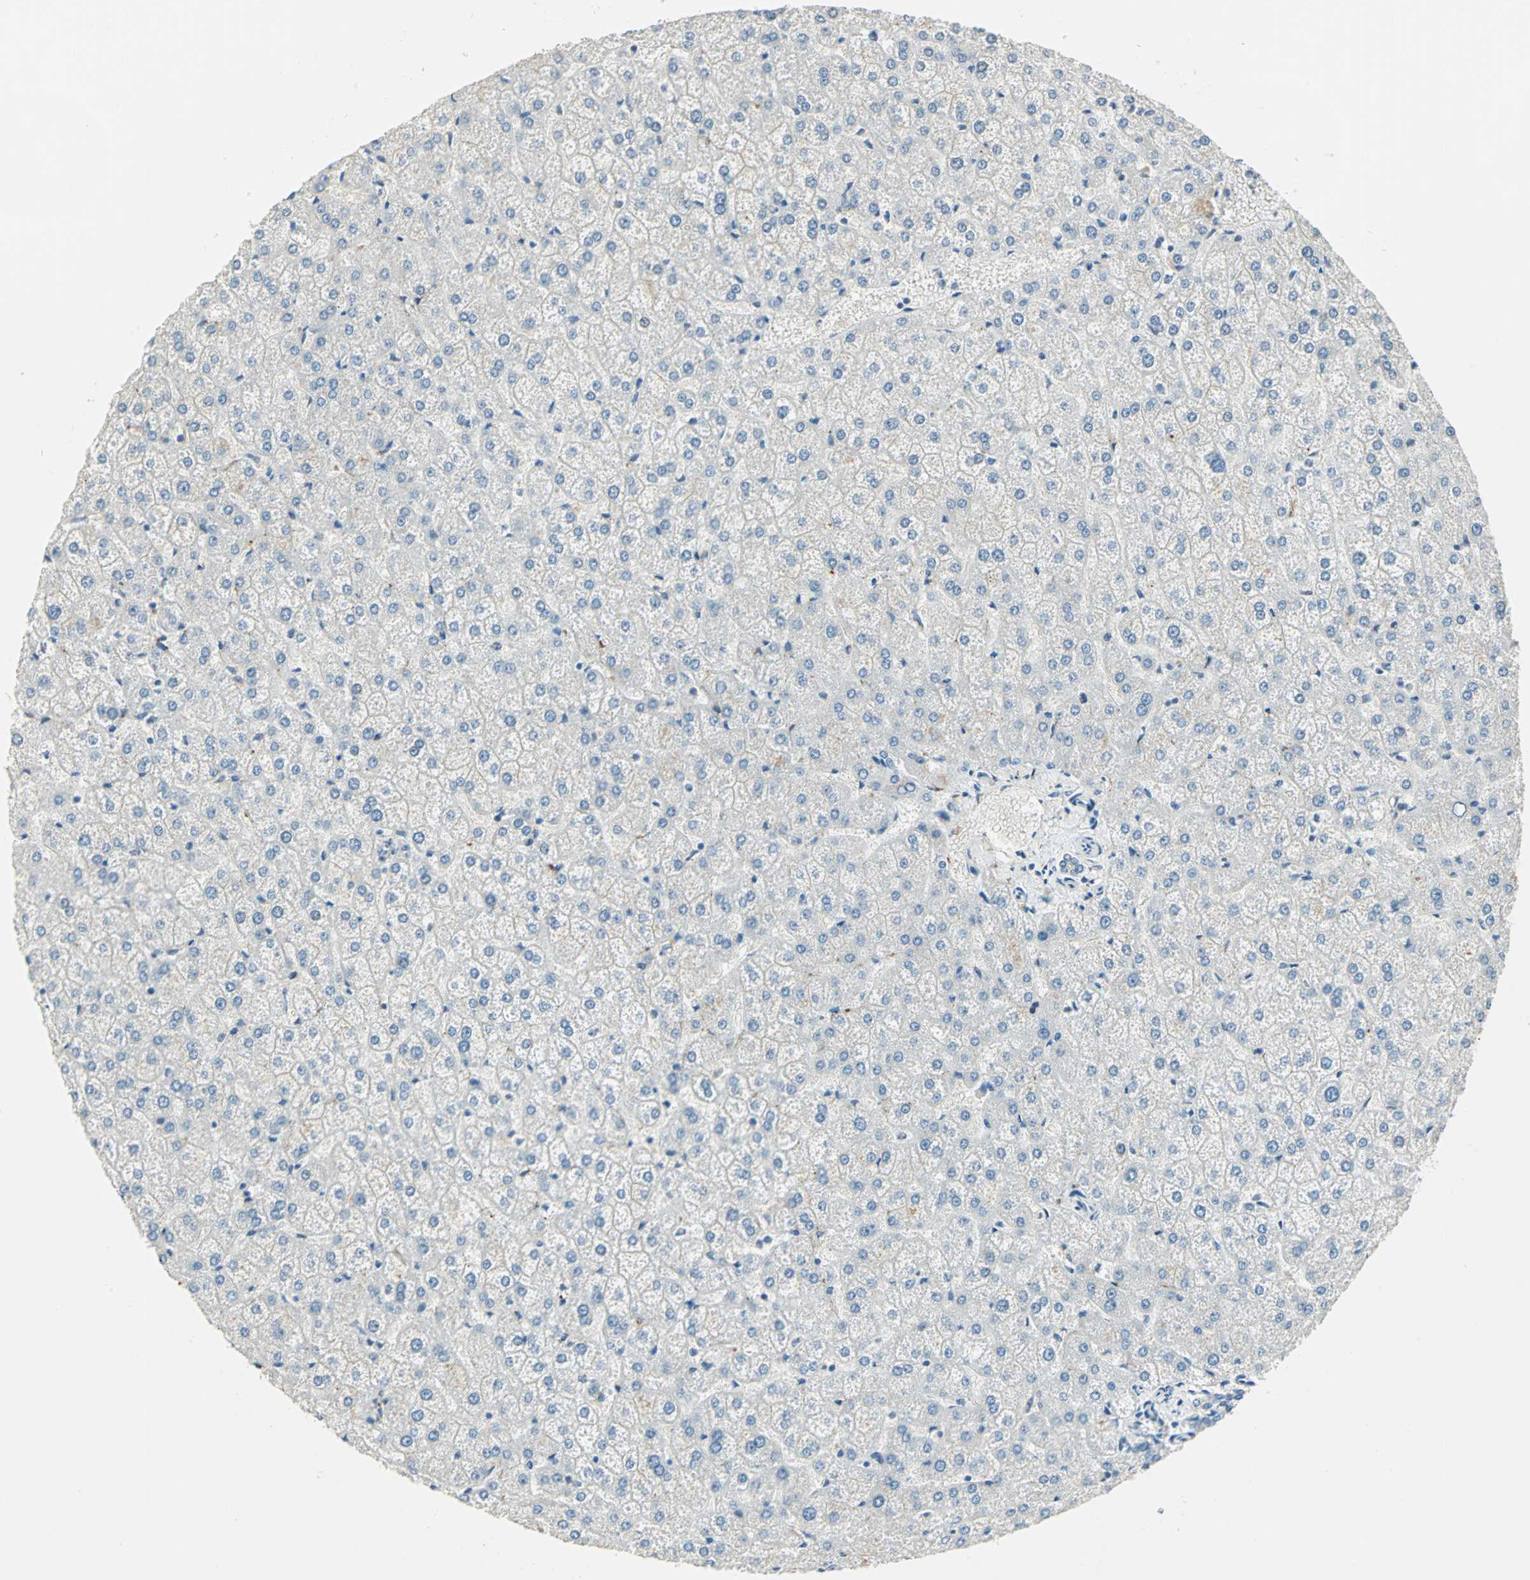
{"staining": {"intensity": "negative", "quantity": "none", "location": "none"}, "tissue": "liver", "cell_type": "Cholangiocytes", "image_type": "normal", "snomed": [{"axis": "morphology", "description": "Normal tissue, NOS"}, {"axis": "topography", "description": "Liver"}], "caption": "Cholangiocytes show no significant positivity in unremarkable liver. Nuclei are stained in blue.", "gene": "UCHL1", "patient": {"sex": "female", "age": 32}}